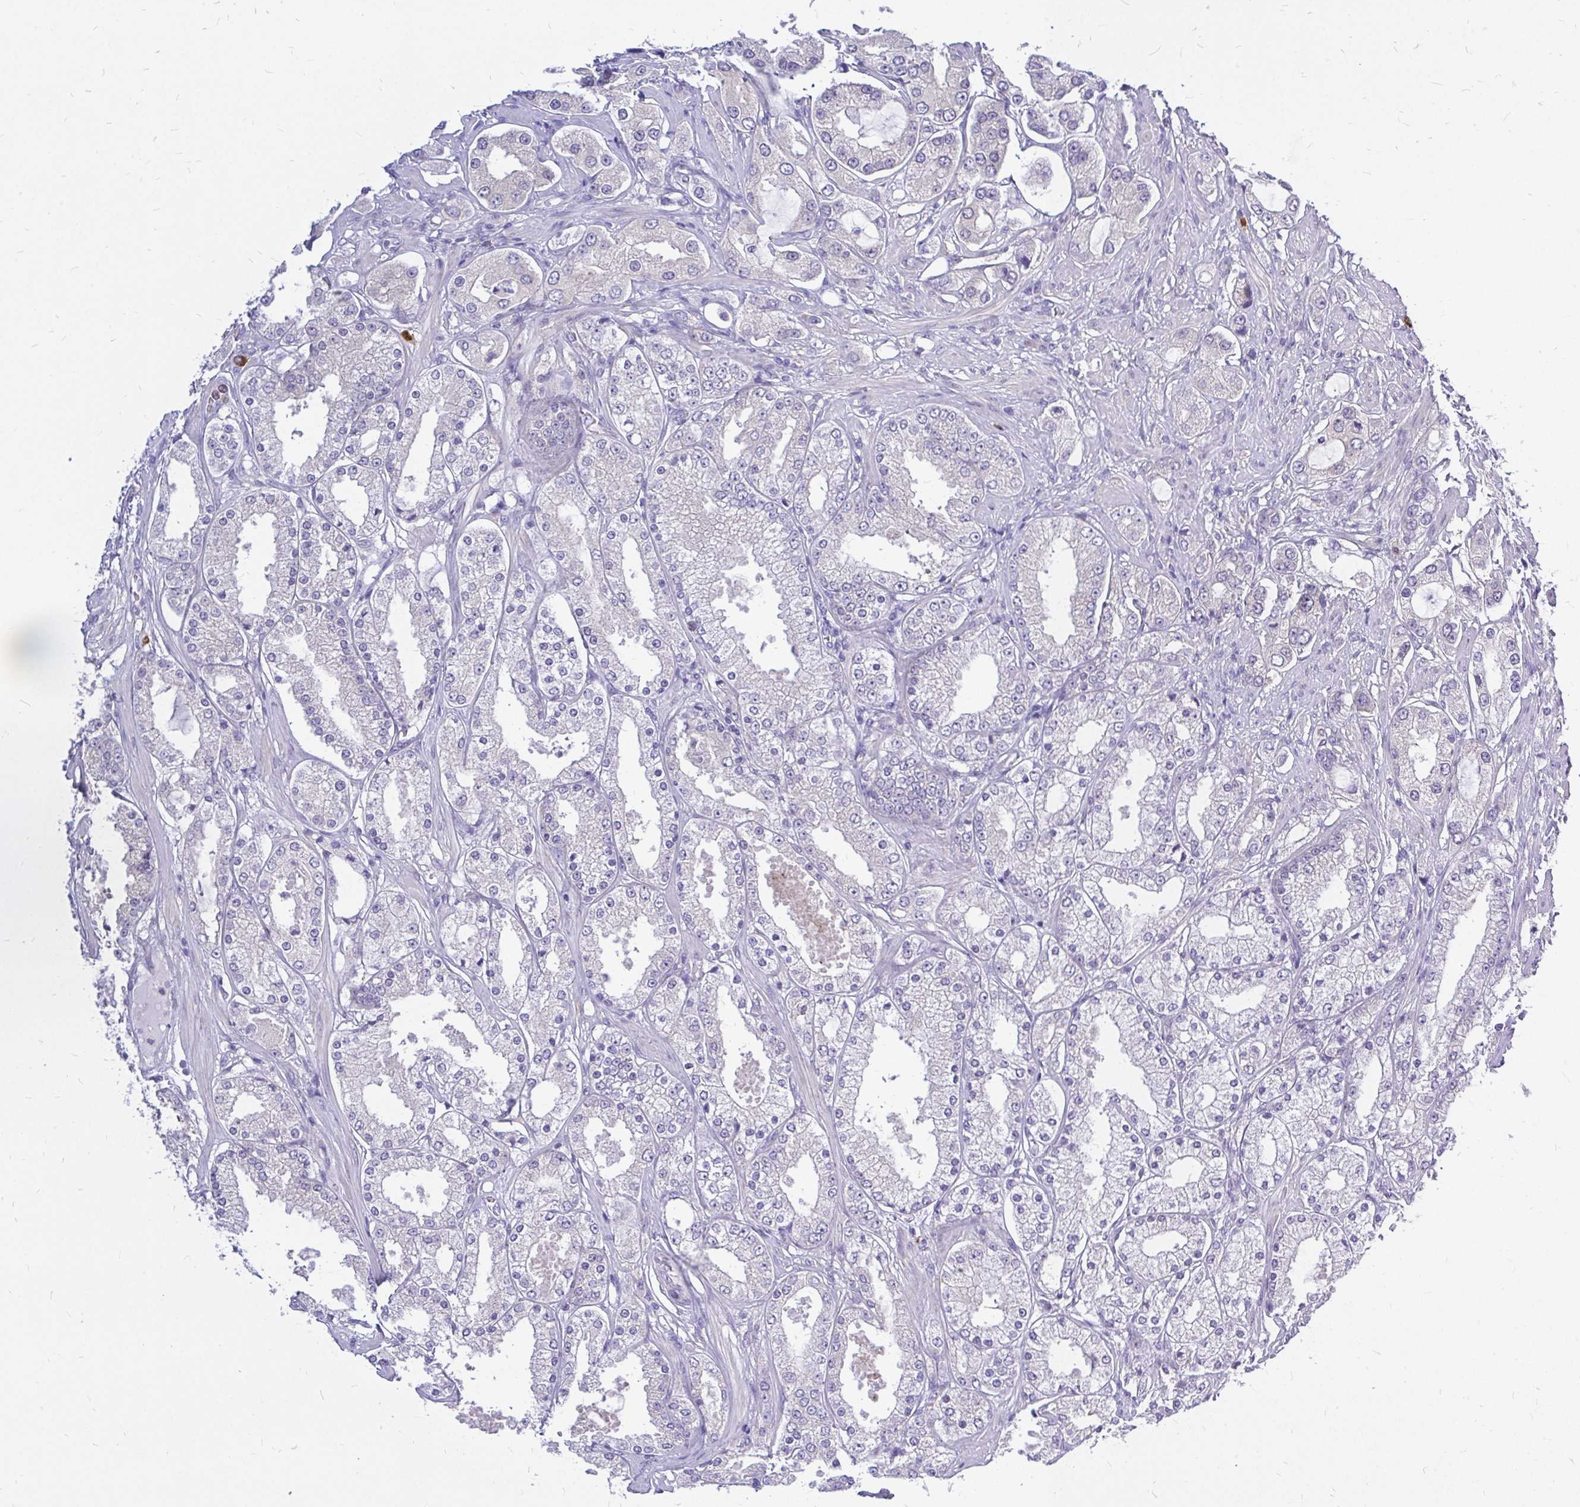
{"staining": {"intensity": "negative", "quantity": "none", "location": "none"}, "tissue": "prostate cancer", "cell_type": "Tumor cells", "image_type": "cancer", "snomed": [{"axis": "morphology", "description": "Adenocarcinoma, High grade"}, {"axis": "topography", "description": "Prostate"}], "caption": "This is an immunohistochemistry (IHC) histopathology image of prostate cancer (adenocarcinoma (high-grade)). There is no staining in tumor cells.", "gene": "MAP1LC3A", "patient": {"sex": "male", "age": 68}}